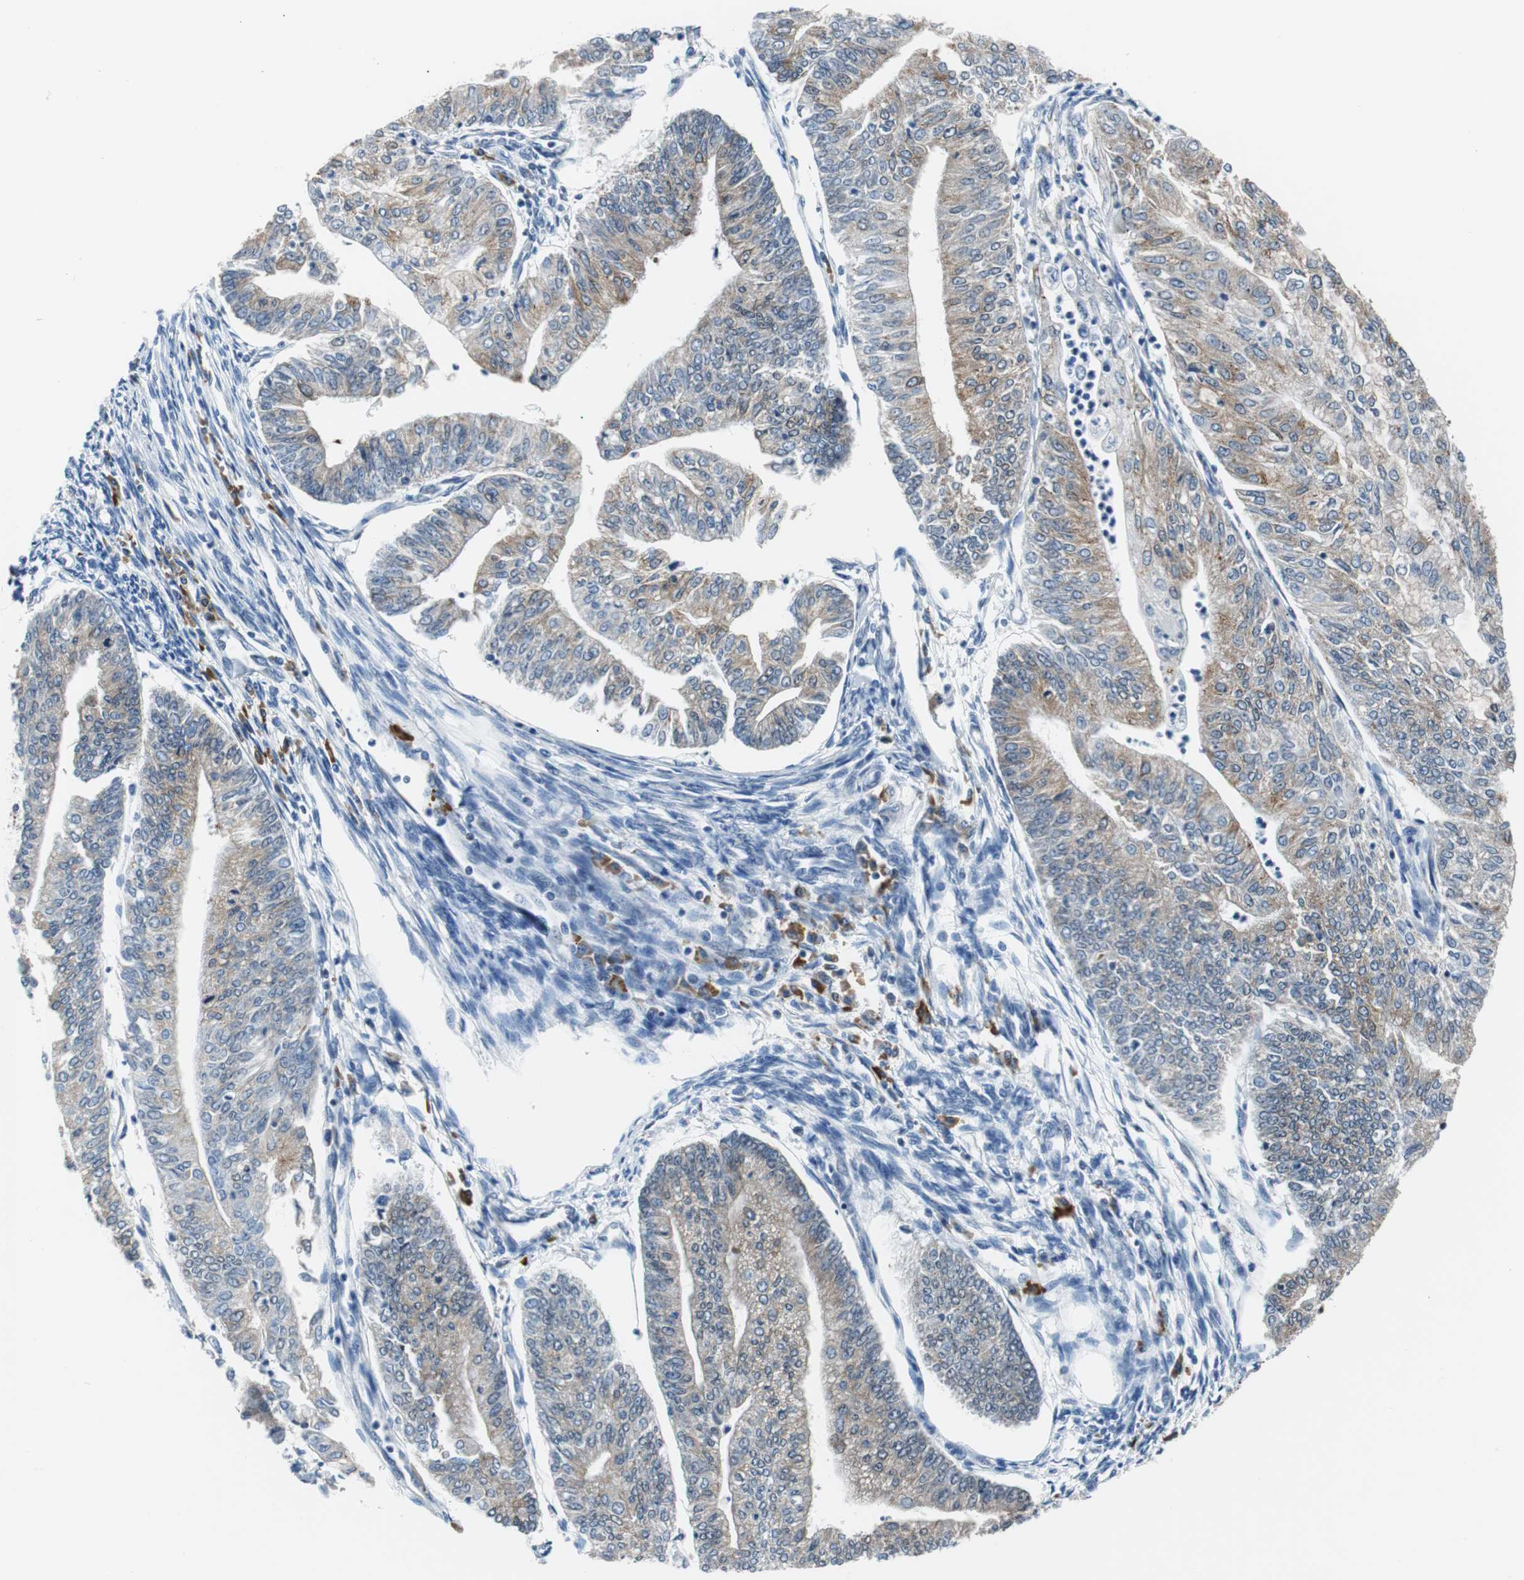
{"staining": {"intensity": "moderate", "quantity": "25%-75%", "location": "cytoplasmic/membranous"}, "tissue": "endometrial cancer", "cell_type": "Tumor cells", "image_type": "cancer", "snomed": [{"axis": "morphology", "description": "Adenocarcinoma, NOS"}, {"axis": "topography", "description": "Endometrium"}], "caption": "A brown stain shows moderate cytoplasmic/membranous expression of a protein in human endometrial cancer tumor cells.", "gene": "USP28", "patient": {"sex": "female", "age": 59}}